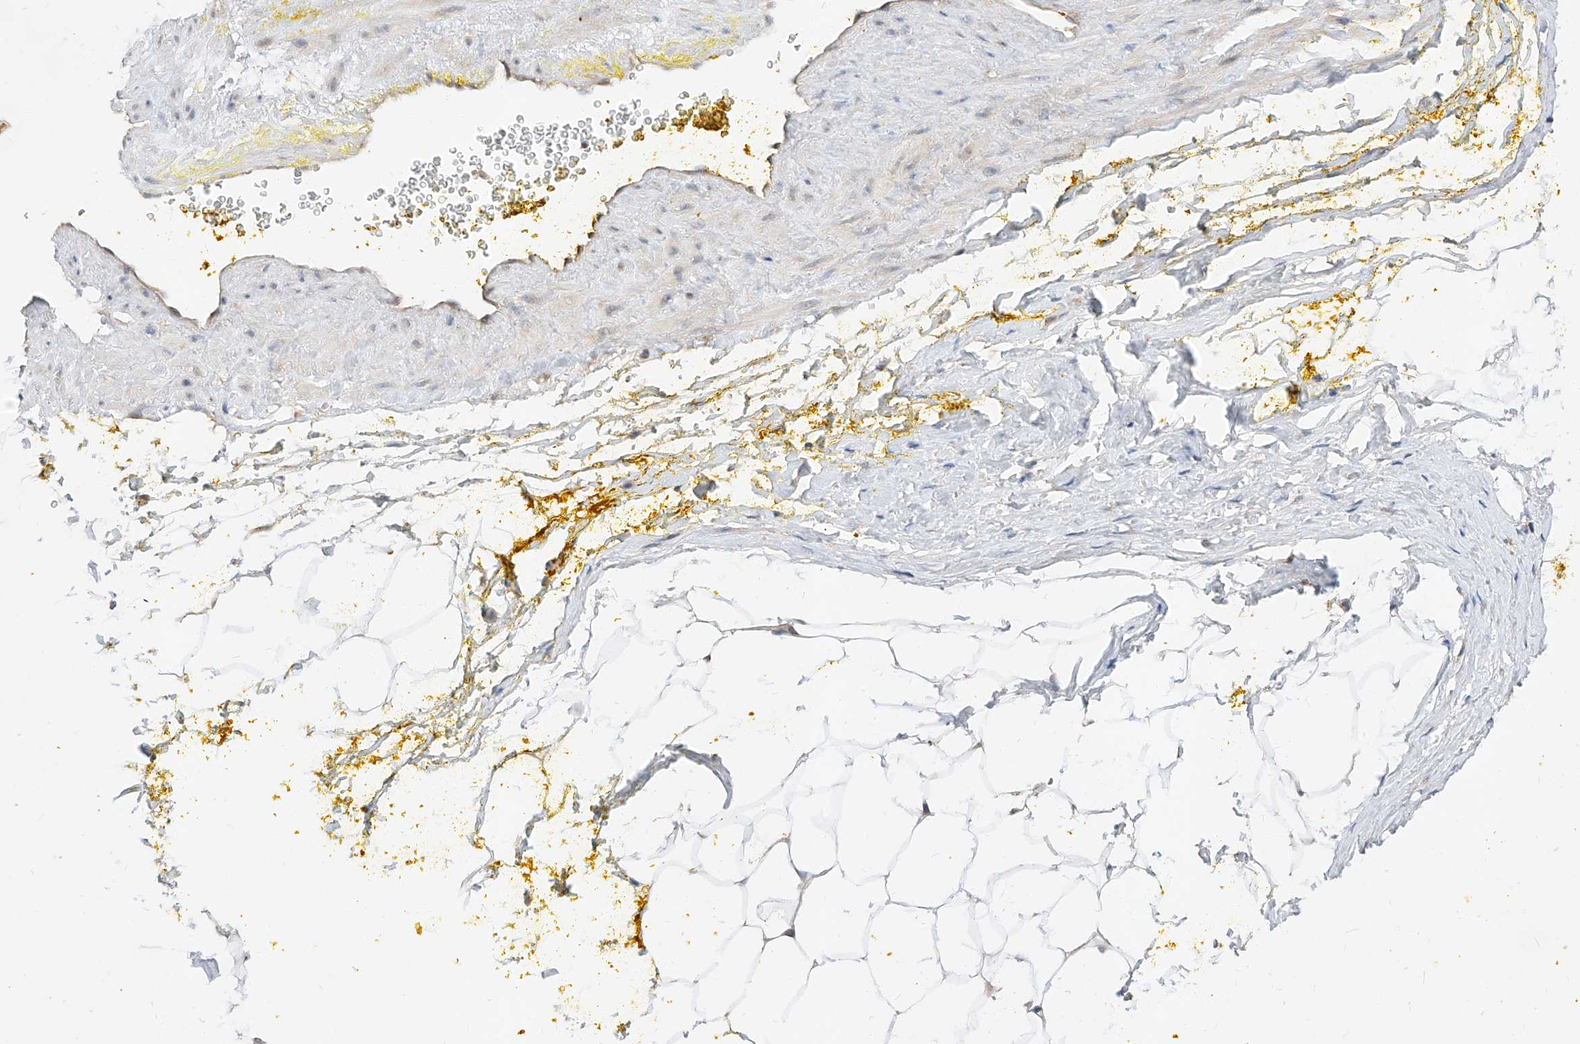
{"staining": {"intensity": "negative", "quantity": "none", "location": "none"}, "tissue": "adipose tissue", "cell_type": "Adipocytes", "image_type": "normal", "snomed": [{"axis": "morphology", "description": "Normal tissue, NOS"}, {"axis": "morphology", "description": "Adenocarcinoma, Low grade"}, {"axis": "topography", "description": "Prostate"}, {"axis": "topography", "description": "Peripheral nerve tissue"}], "caption": "This is an IHC micrograph of benign adipose tissue. There is no expression in adipocytes.", "gene": "DIRAS3", "patient": {"sex": "male", "age": 63}}